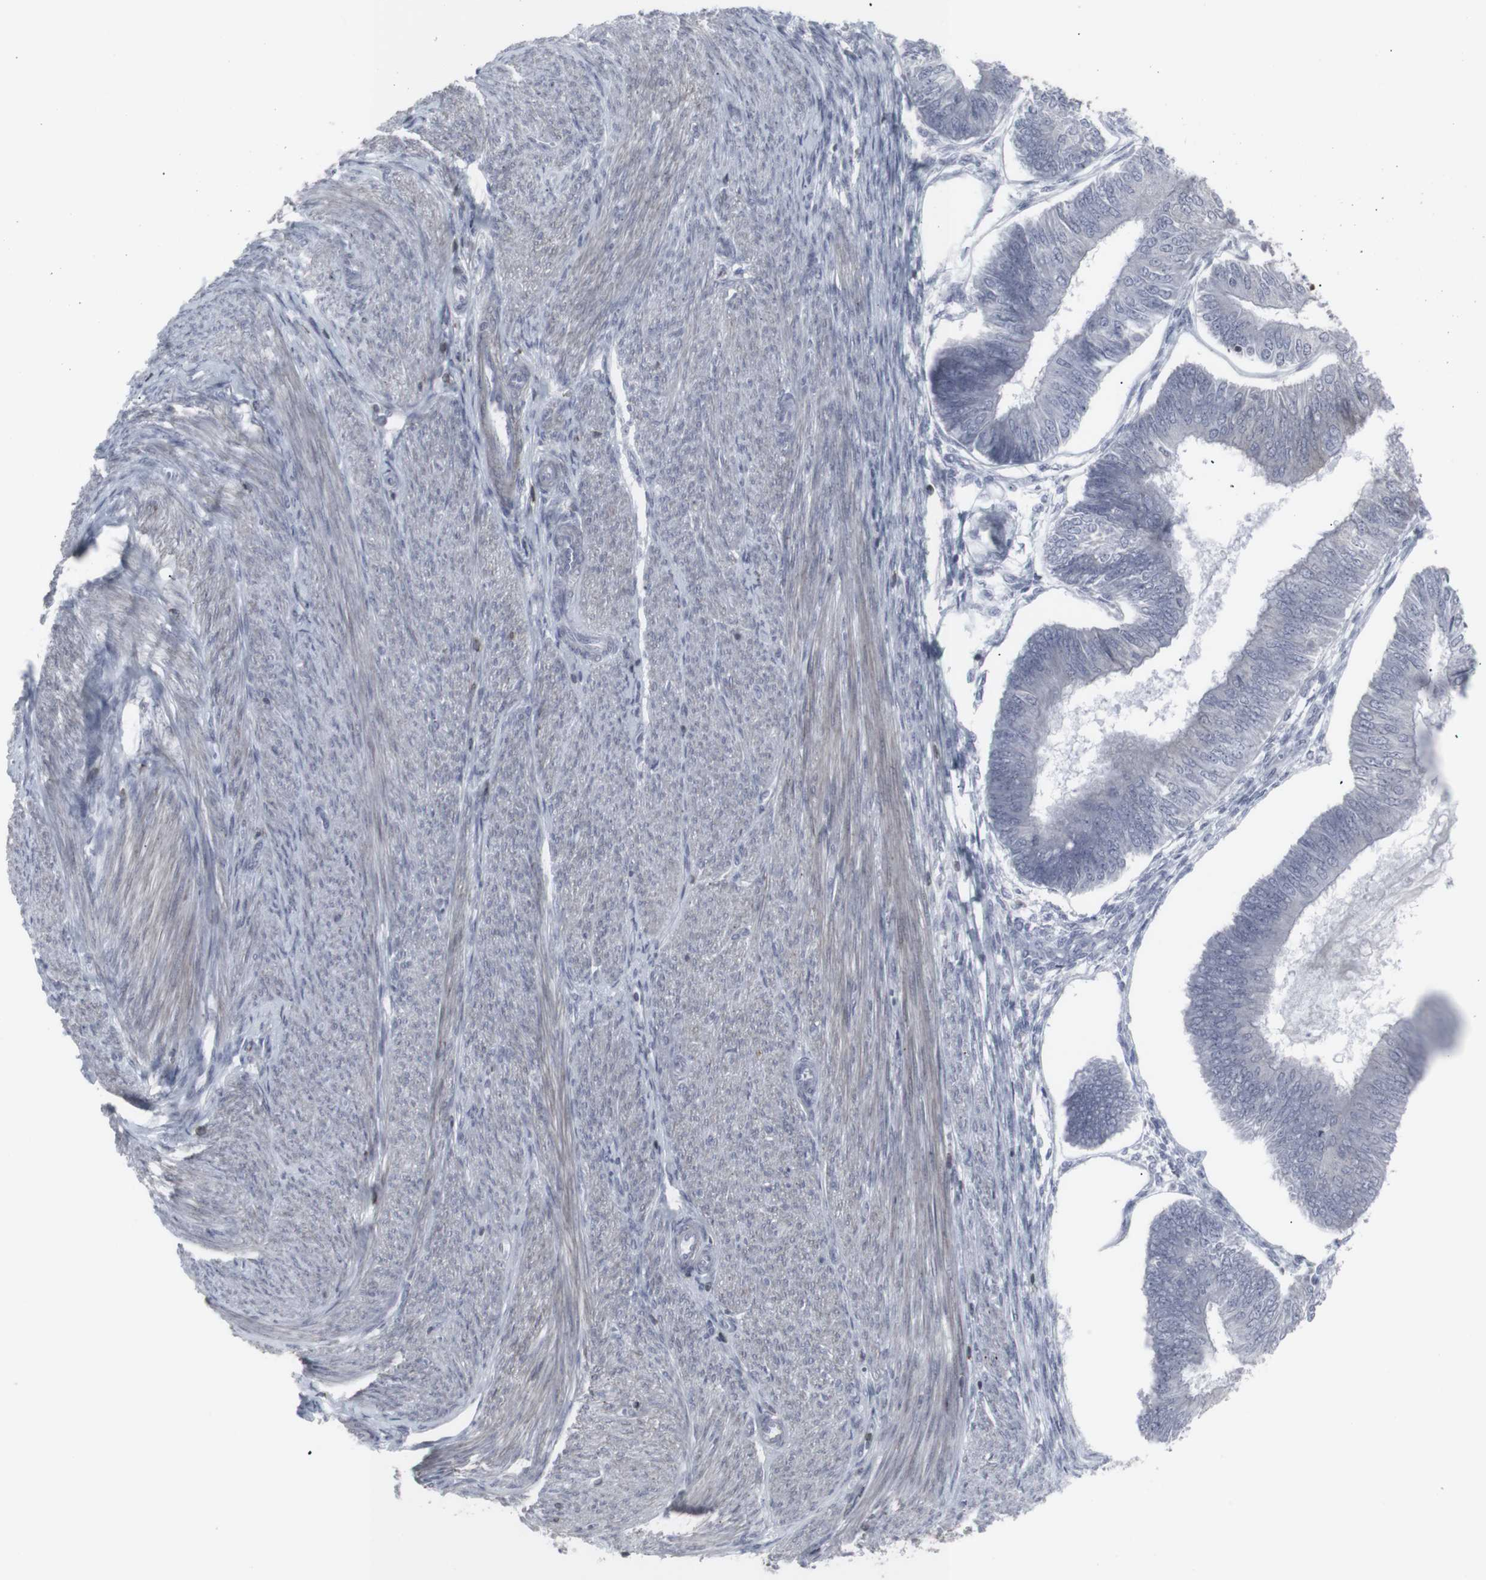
{"staining": {"intensity": "negative", "quantity": "none", "location": "none"}, "tissue": "endometrial cancer", "cell_type": "Tumor cells", "image_type": "cancer", "snomed": [{"axis": "morphology", "description": "Adenocarcinoma, NOS"}, {"axis": "topography", "description": "Endometrium"}], "caption": "Immunohistochemistry image of neoplastic tissue: human endometrial cancer stained with DAB (3,3'-diaminobenzidine) exhibits no significant protein staining in tumor cells. (Stains: DAB immunohistochemistry with hematoxylin counter stain, Microscopy: brightfield microscopy at high magnification).", "gene": "APOBEC2", "patient": {"sex": "female", "age": 58}}